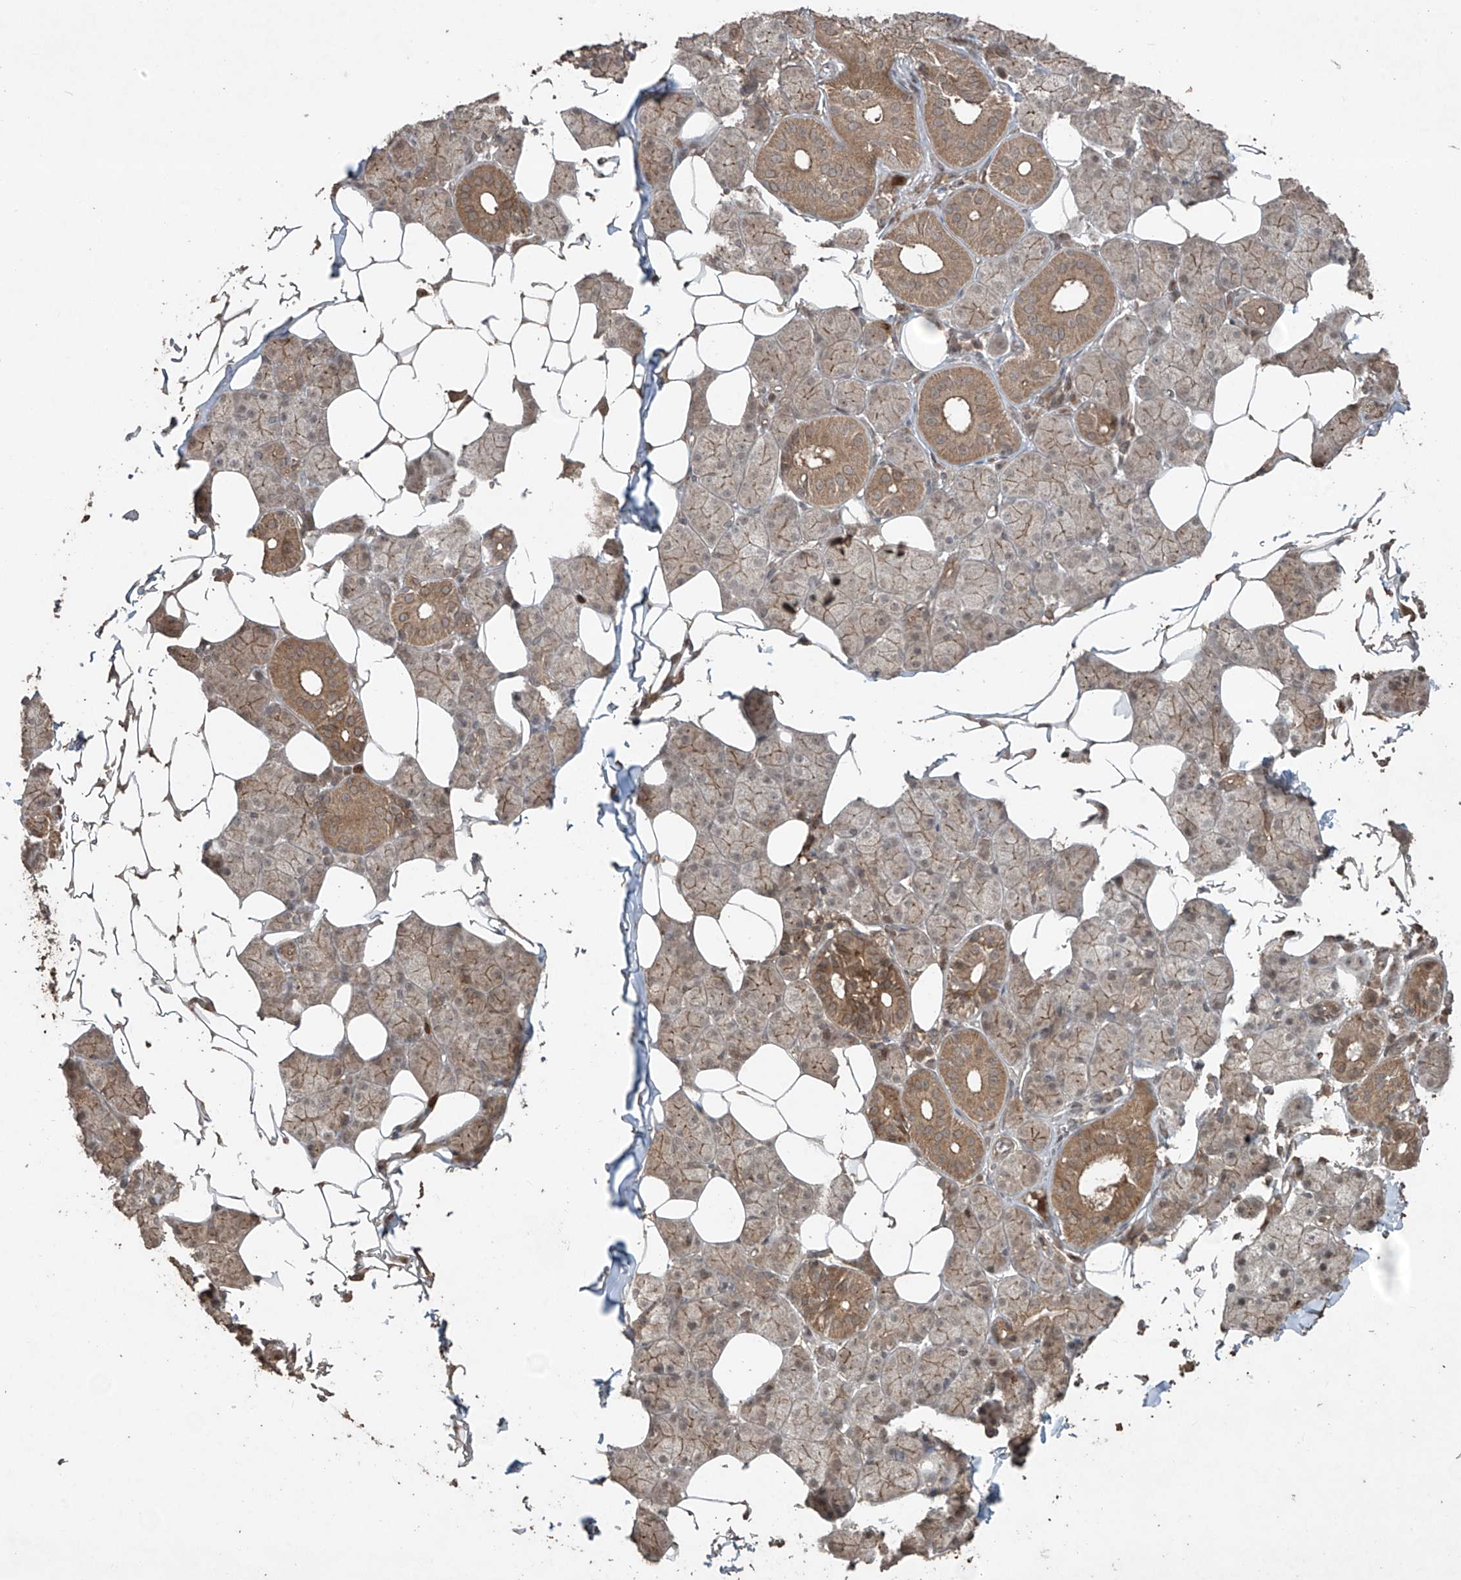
{"staining": {"intensity": "moderate", "quantity": "25%-75%", "location": "cytoplasmic/membranous"}, "tissue": "salivary gland", "cell_type": "Glandular cells", "image_type": "normal", "snomed": [{"axis": "morphology", "description": "Normal tissue, NOS"}, {"axis": "topography", "description": "Salivary gland"}], "caption": "Protein expression analysis of normal human salivary gland reveals moderate cytoplasmic/membranous expression in approximately 25%-75% of glandular cells.", "gene": "PGPEP1", "patient": {"sex": "female", "age": 33}}